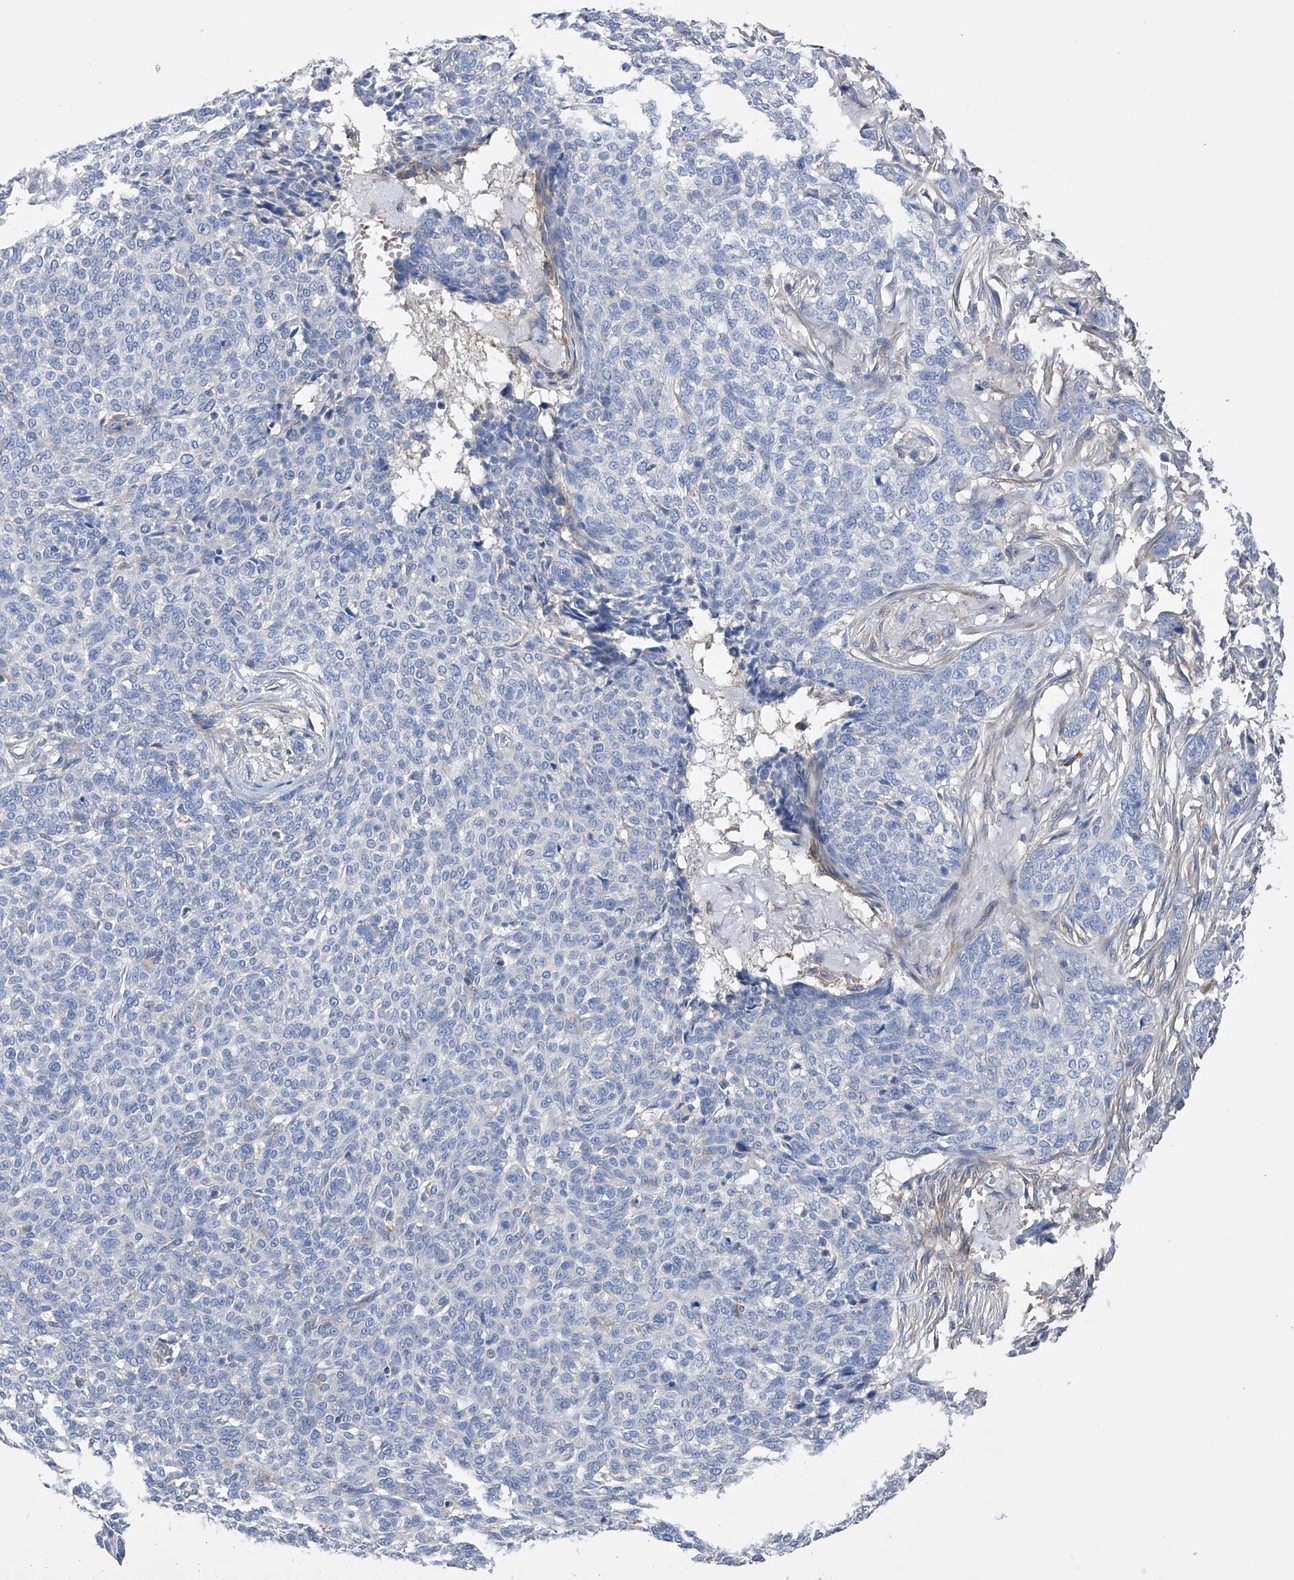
{"staining": {"intensity": "negative", "quantity": "none", "location": "none"}, "tissue": "skin cancer", "cell_type": "Tumor cells", "image_type": "cancer", "snomed": [{"axis": "morphology", "description": "Basal cell carcinoma"}, {"axis": "topography", "description": "Skin"}], "caption": "DAB immunohistochemical staining of skin basal cell carcinoma exhibits no significant staining in tumor cells.", "gene": "NFATC4", "patient": {"sex": "male", "age": 85}}